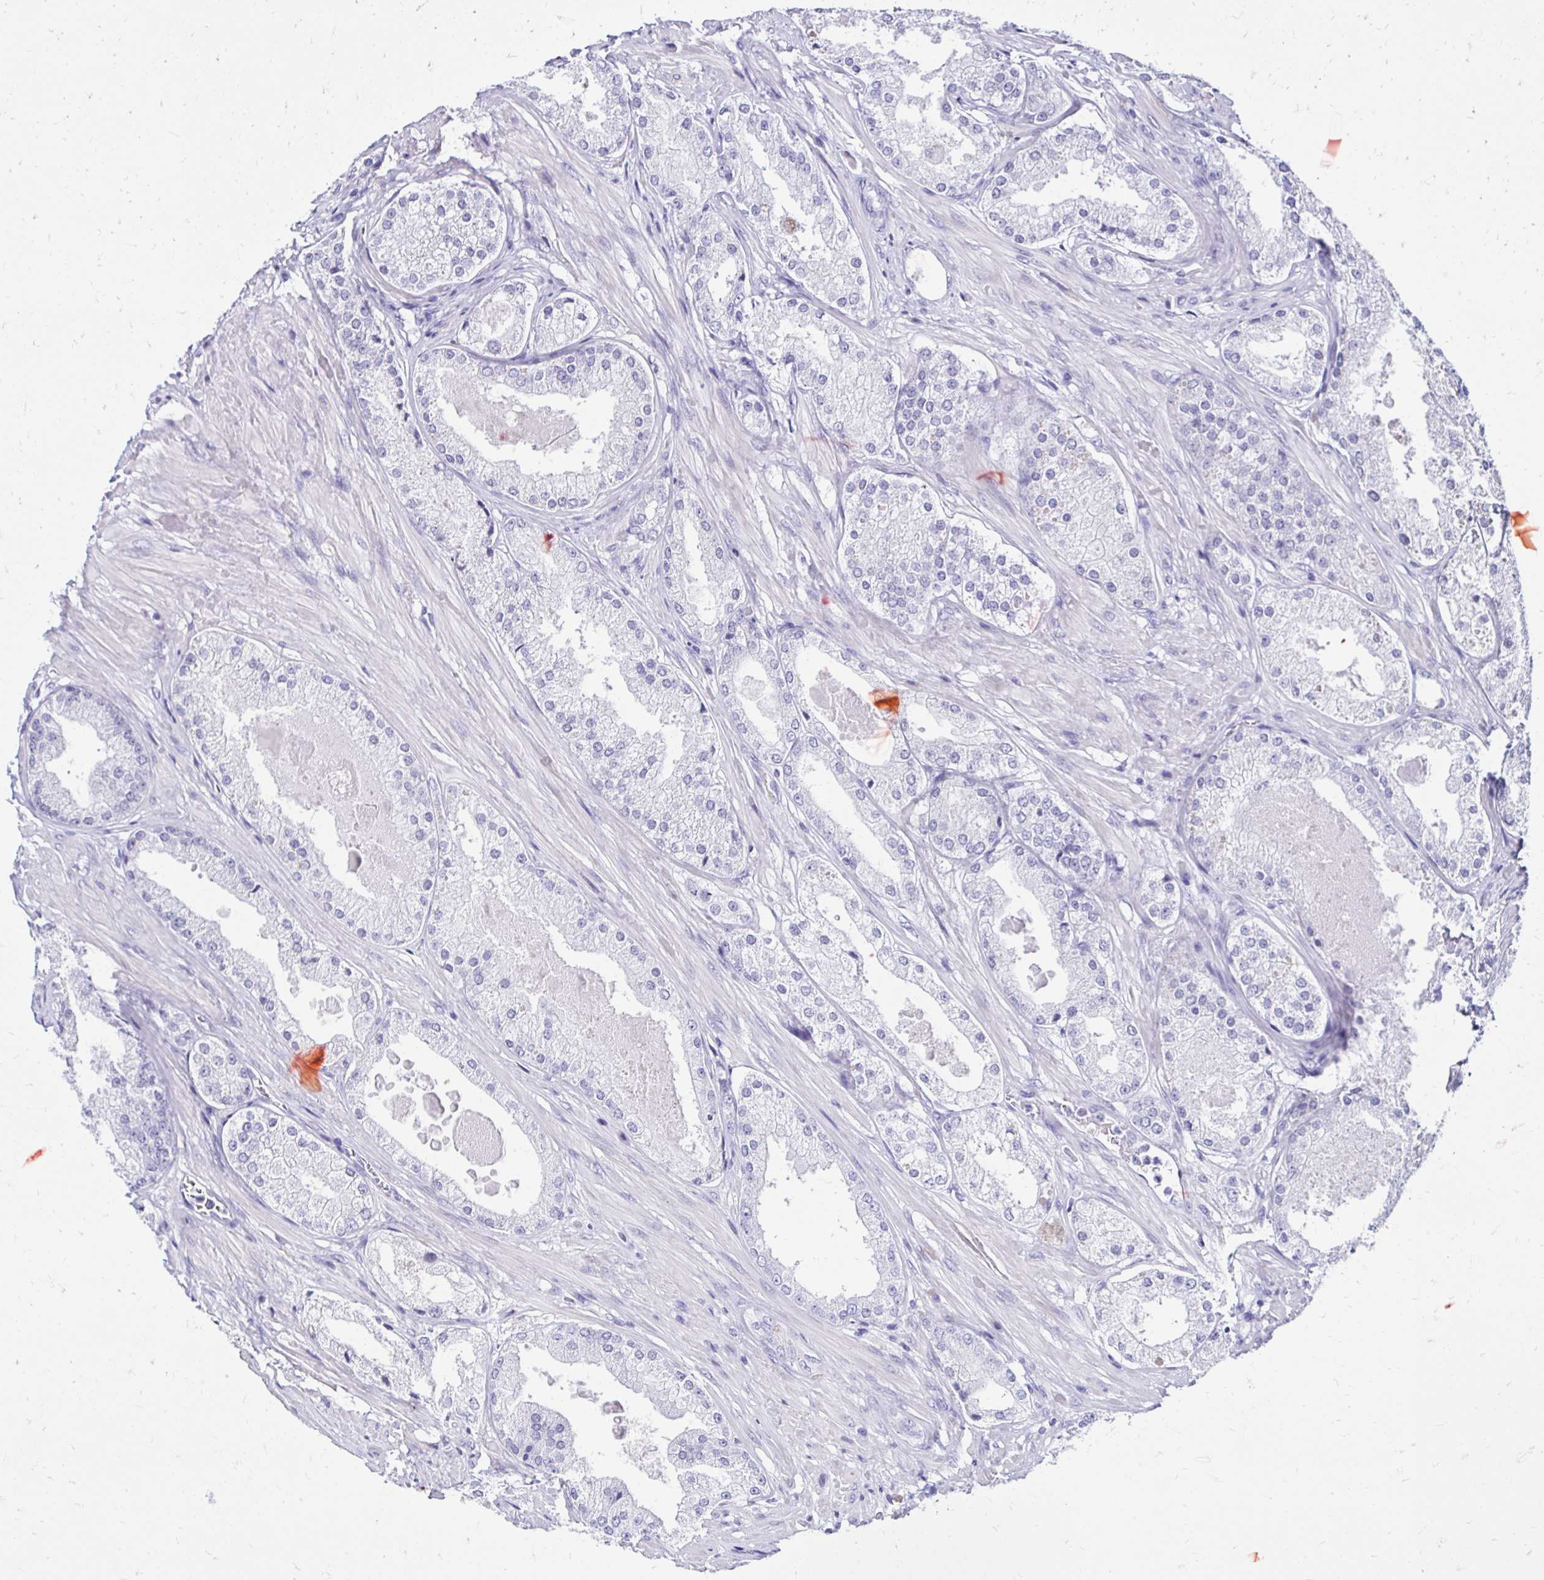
{"staining": {"intensity": "negative", "quantity": "none", "location": "none"}, "tissue": "prostate cancer", "cell_type": "Tumor cells", "image_type": "cancer", "snomed": [{"axis": "morphology", "description": "Adenocarcinoma, Low grade"}, {"axis": "topography", "description": "Prostate"}], "caption": "Immunohistochemistry (IHC) of human adenocarcinoma (low-grade) (prostate) displays no staining in tumor cells. Nuclei are stained in blue.", "gene": "CST5", "patient": {"sex": "male", "age": 68}}